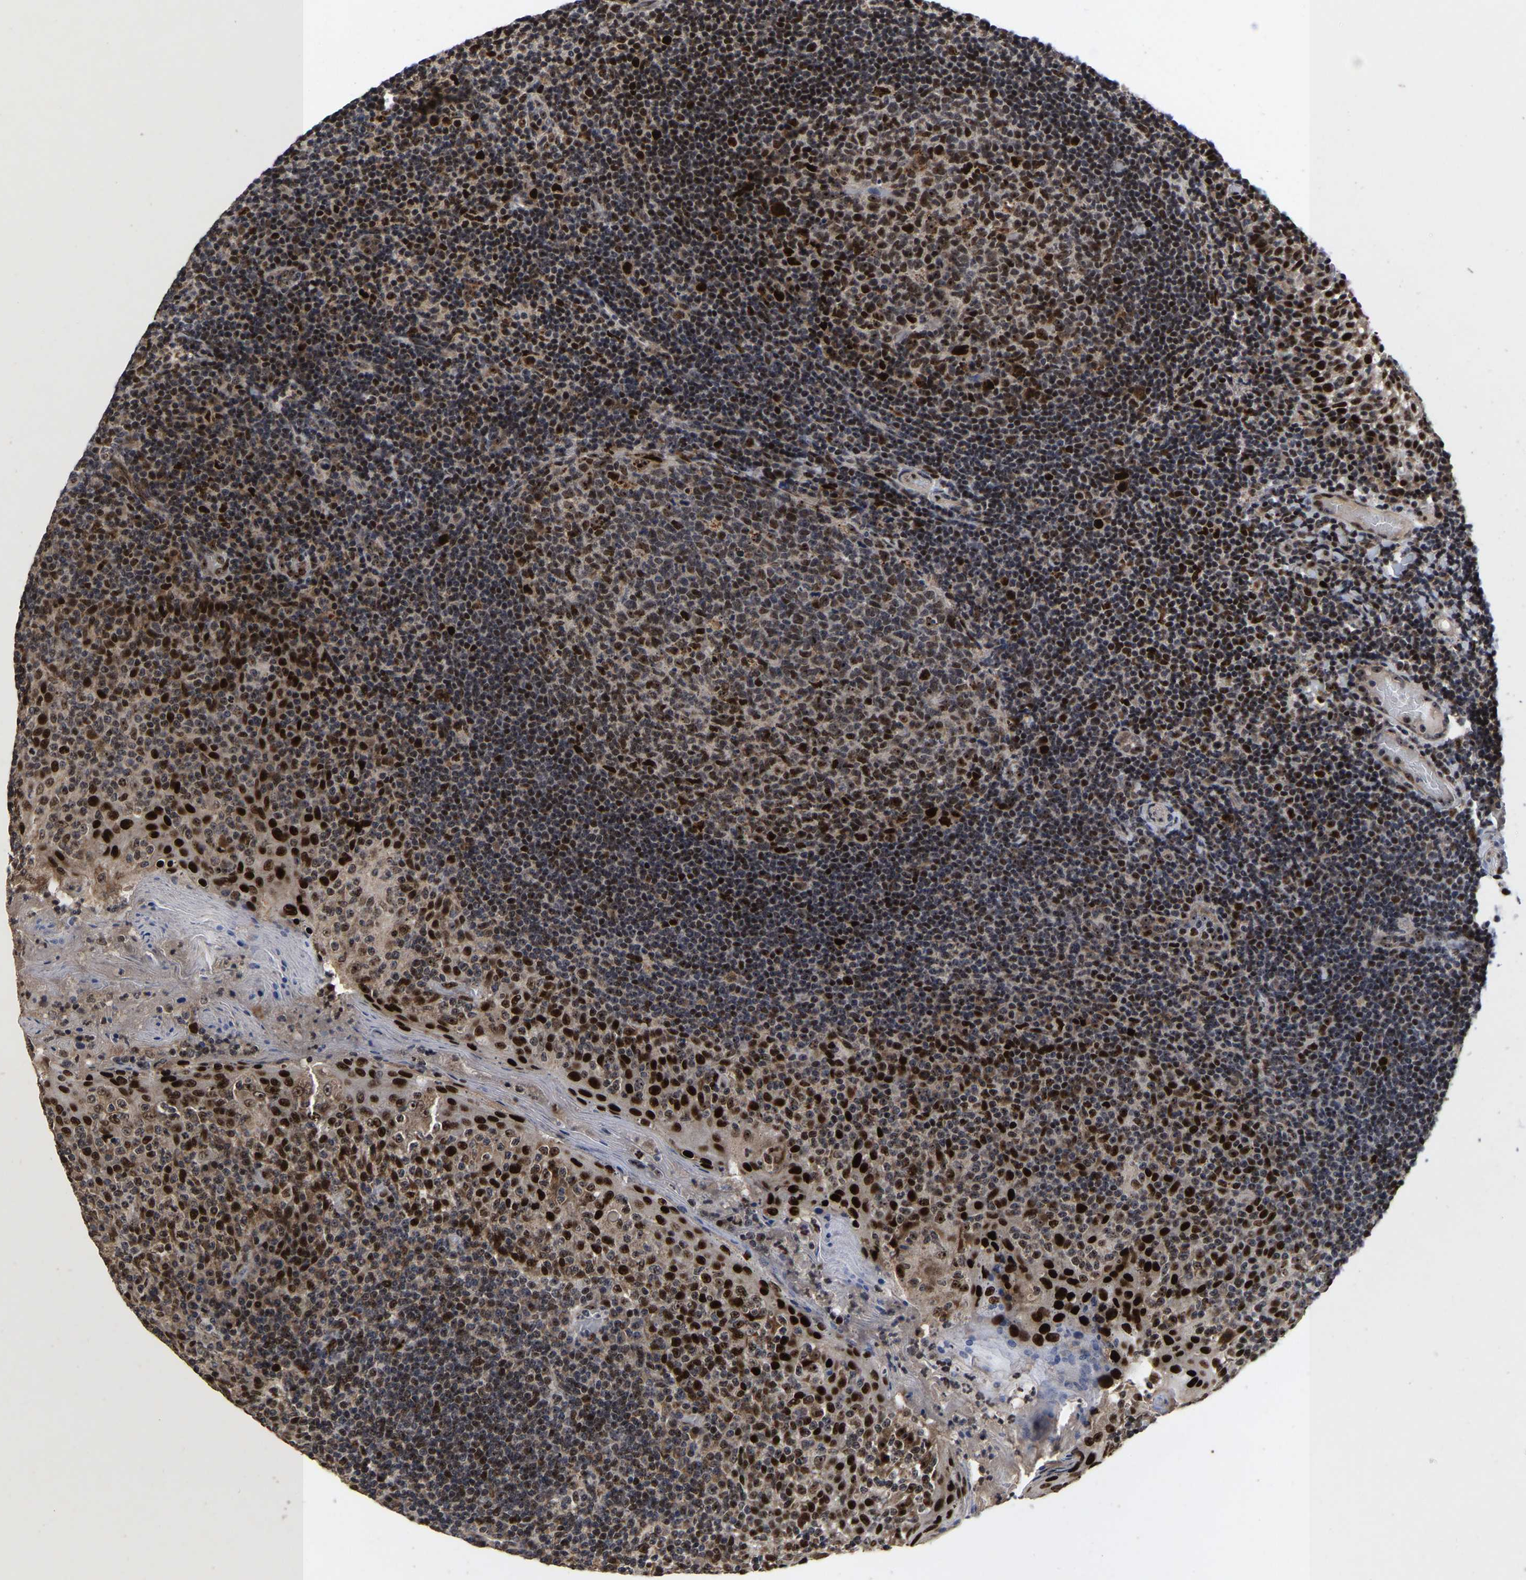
{"staining": {"intensity": "strong", "quantity": "25%-75%", "location": "nuclear"}, "tissue": "tonsil", "cell_type": "Germinal center cells", "image_type": "normal", "snomed": [{"axis": "morphology", "description": "Normal tissue, NOS"}, {"axis": "topography", "description": "Tonsil"}], "caption": "IHC micrograph of benign tonsil: tonsil stained using immunohistochemistry shows high levels of strong protein expression localized specifically in the nuclear of germinal center cells, appearing as a nuclear brown color.", "gene": "JUNB", "patient": {"sex": "female", "age": 19}}